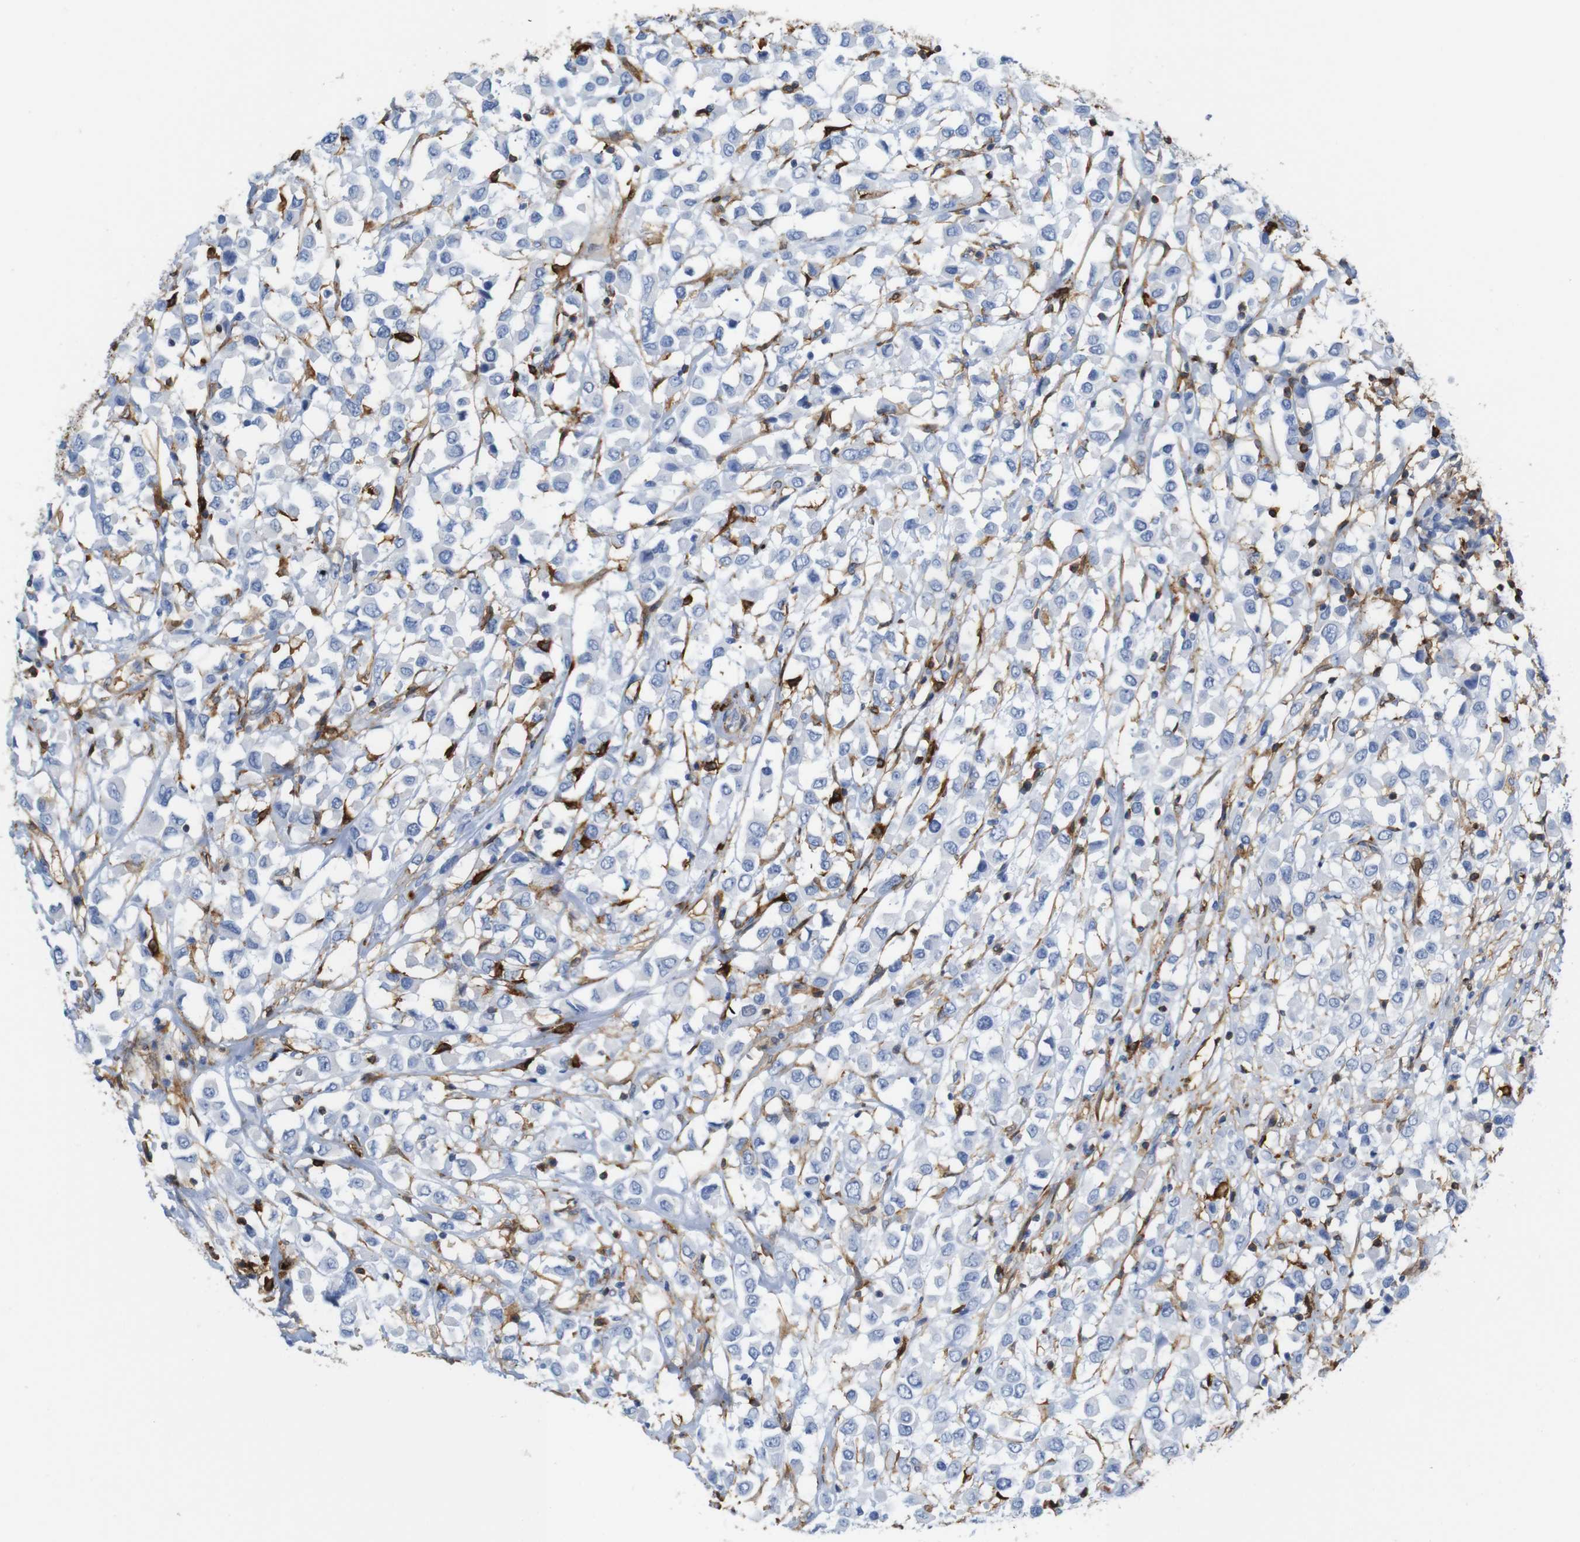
{"staining": {"intensity": "negative", "quantity": "none", "location": "none"}, "tissue": "breast cancer", "cell_type": "Tumor cells", "image_type": "cancer", "snomed": [{"axis": "morphology", "description": "Duct carcinoma"}, {"axis": "topography", "description": "Breast"}], "caption": "A photomicrograph of breast invasive ductal carcinoma stained for a protein reveals no brown staining in tumor cells. The staining is performed using DAB (3,3'-diaminobenzidine) brown chromogen with nuclei counter-stained in using hematoxylin.", "gene": "ANXA1", "patient": {"sex": "female", "age": 61}}